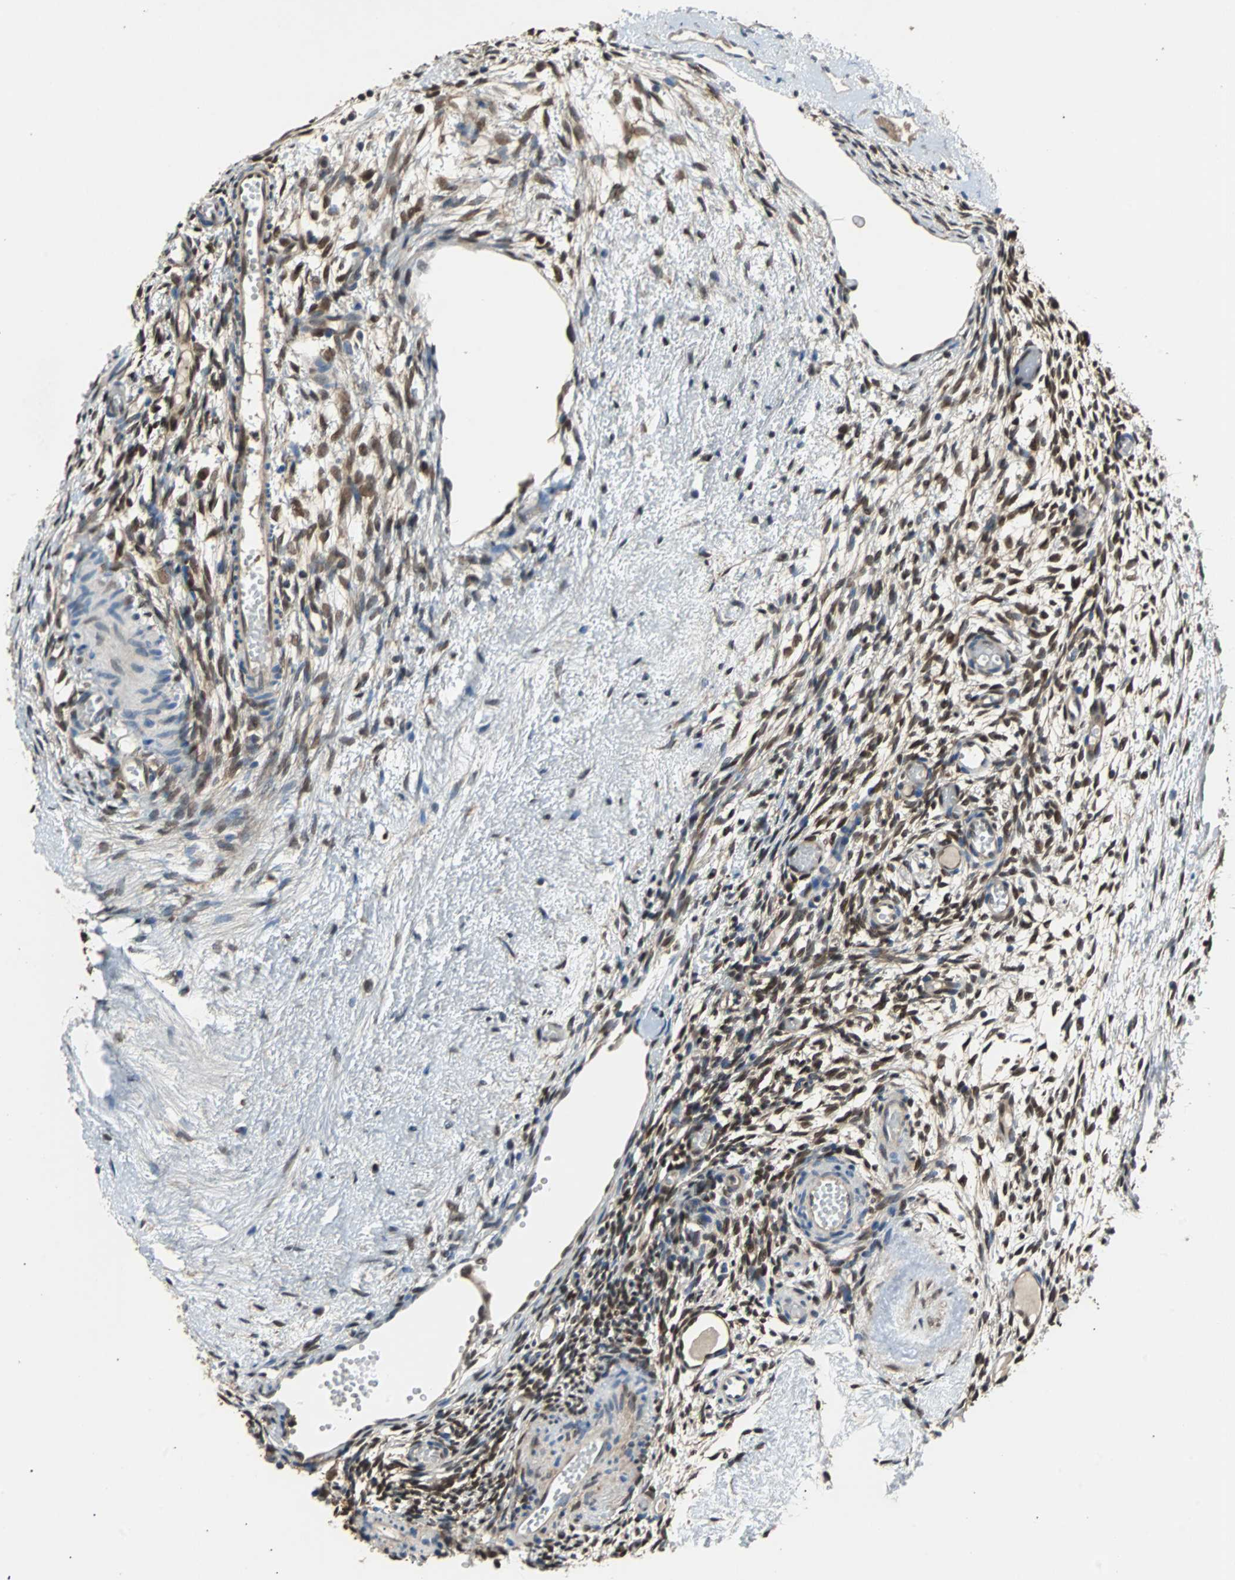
{"staining": {"intensity": "strong", "quantity": ">75%", "location": "cytoplasmic/membranous,nuclear"}, "tissue": "ovary", "cell_type": "Ovarian stroma cells", "image_type": "normal", "snomed": [{"axis": "morphology", "description": "Normal tissue, NOS"}, {"axis": "topography", "description": "Ovary"}], "caption": "Approximately >75% of ovarian stroma cells in normal human ovary demonstrate strong cytoplasmic/membranous,nuclear protein positivity as visualized by brown immunohistochemical staining.", "gene": "PRDX6", "patient": {"sex": "female", "age": 35}}